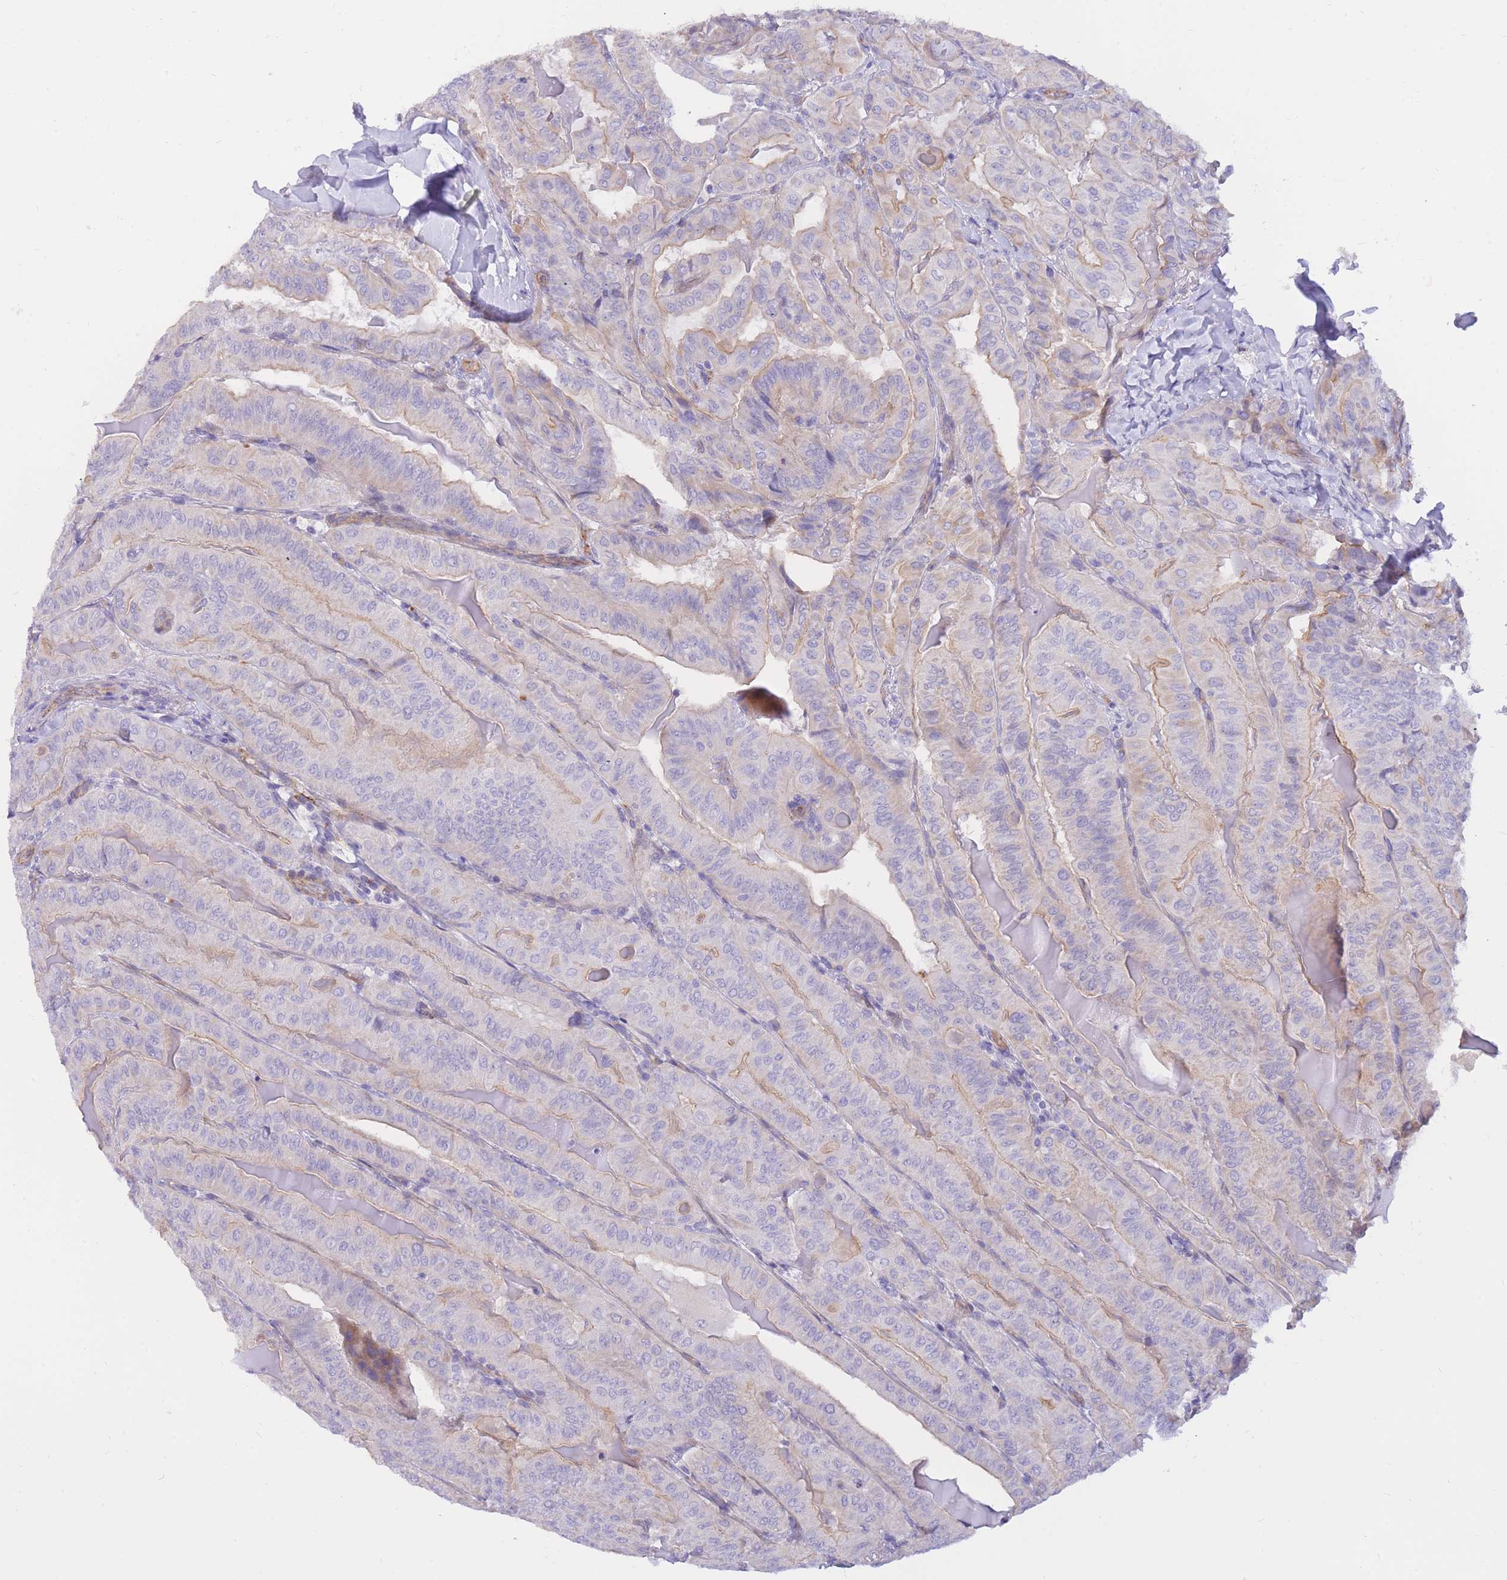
{"staining": {"intensity": "negative", "quantity": "none", "location": "none"}, "tissue": "thyroid cancer", "cell_type": "Tumor cells", "image_type": "cancer", "snomed": [{"axis": "morphology", "description": "Papillary adenocarcinoma, NOS"}, {"axis": "topography", "description": "Thyroid gland"}], "caption": "Tumor cells show no significant protein positivity in thyroid cancer.", "gene": "SULT1A1", "patient": {"sex": "female", "age": 68}}